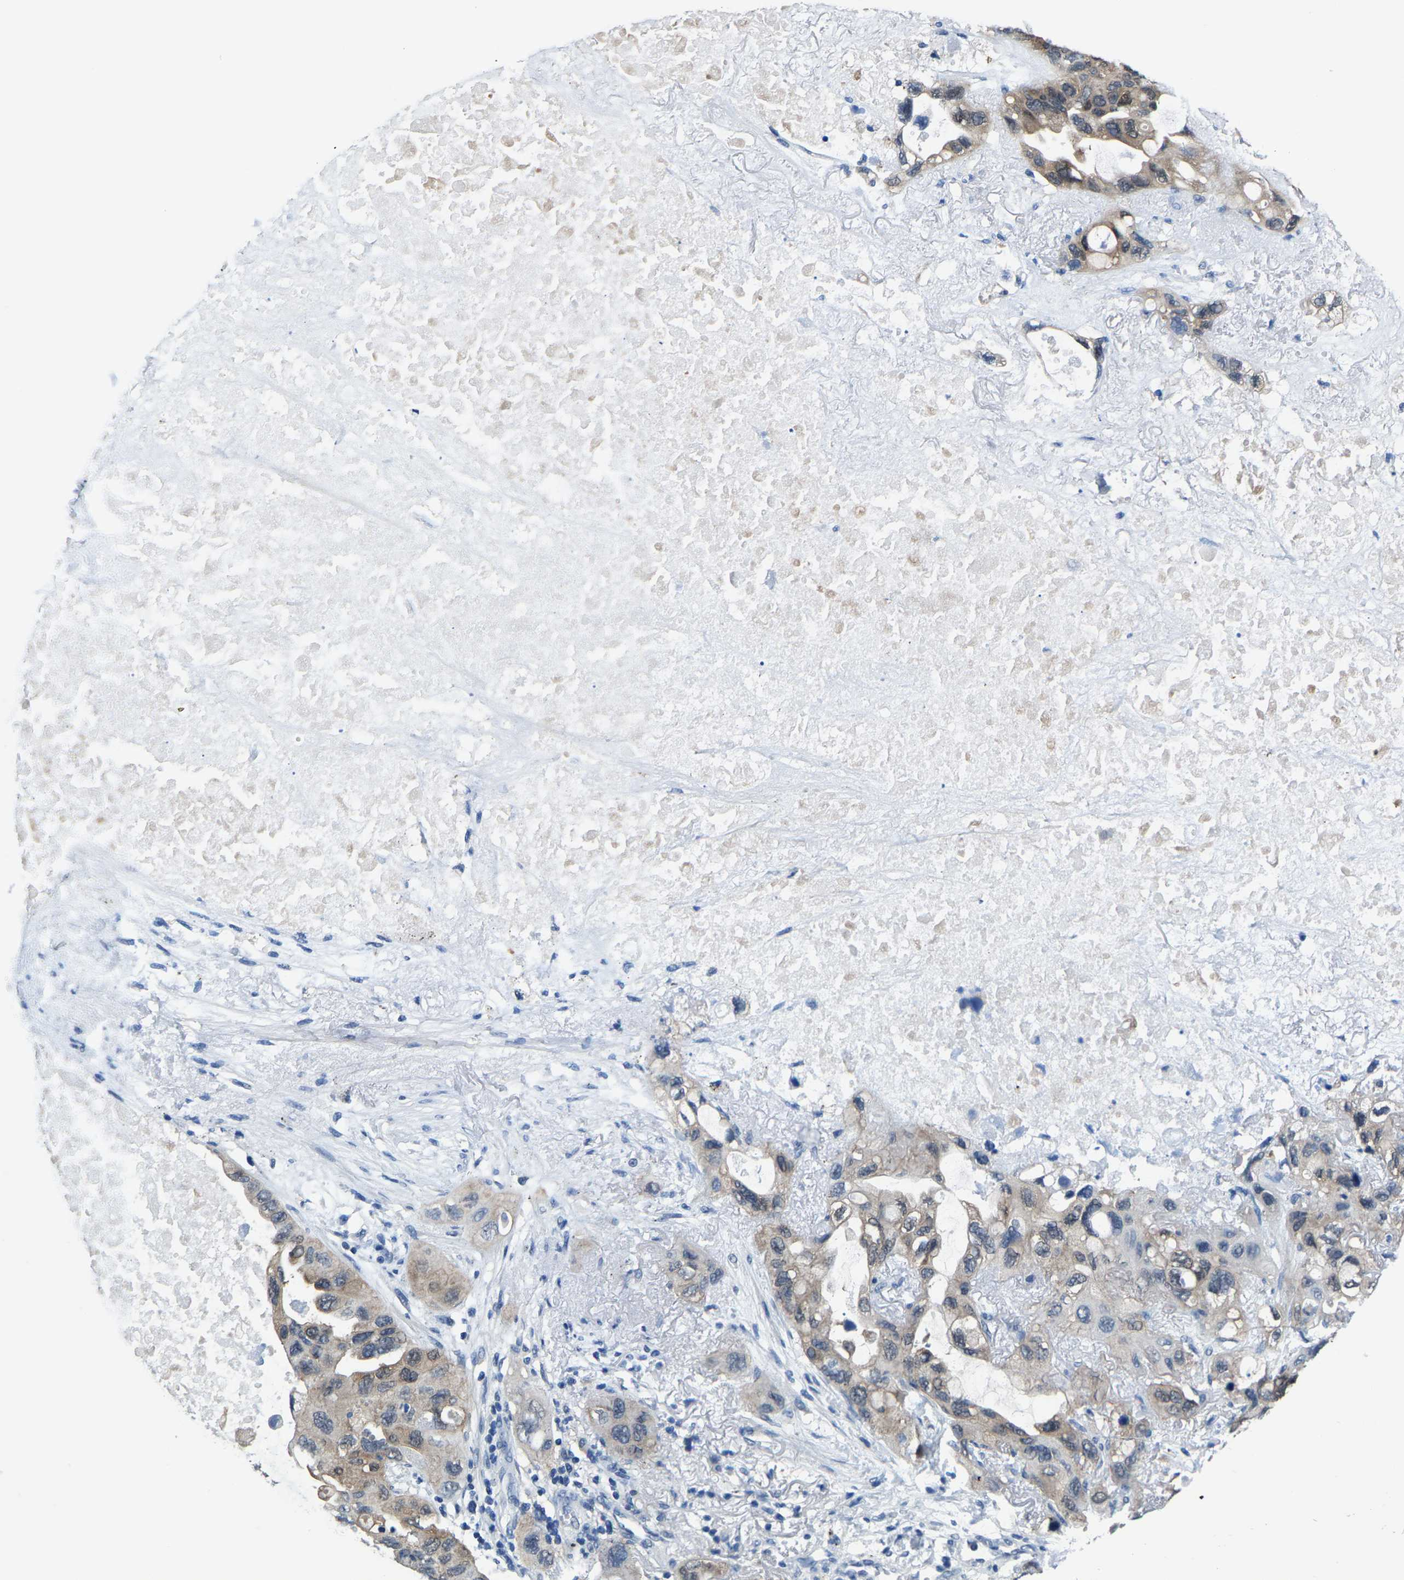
{"staining": {"intensity": "weak", "quantity": "25%-75%", "location": "cytoplasmic/membranous"}, "tissue": "lung cancer", "cell_type": "Tumor cells", "image_type": "cancer", "snomed": [{"axis": "morphology", "description": "Squamous cell carcinoma, NOS"}, {"axis": "topography", "description": "Lung"}], "caption": "The photomicrograph demonstrates staining of squamous cell carcinoma (lung), revealing weak cytoplasmic/membranous protein expression (brown color) within tumor cells.", "gene": "SSH3", "patient": {"sex": "female", "age": 73}}